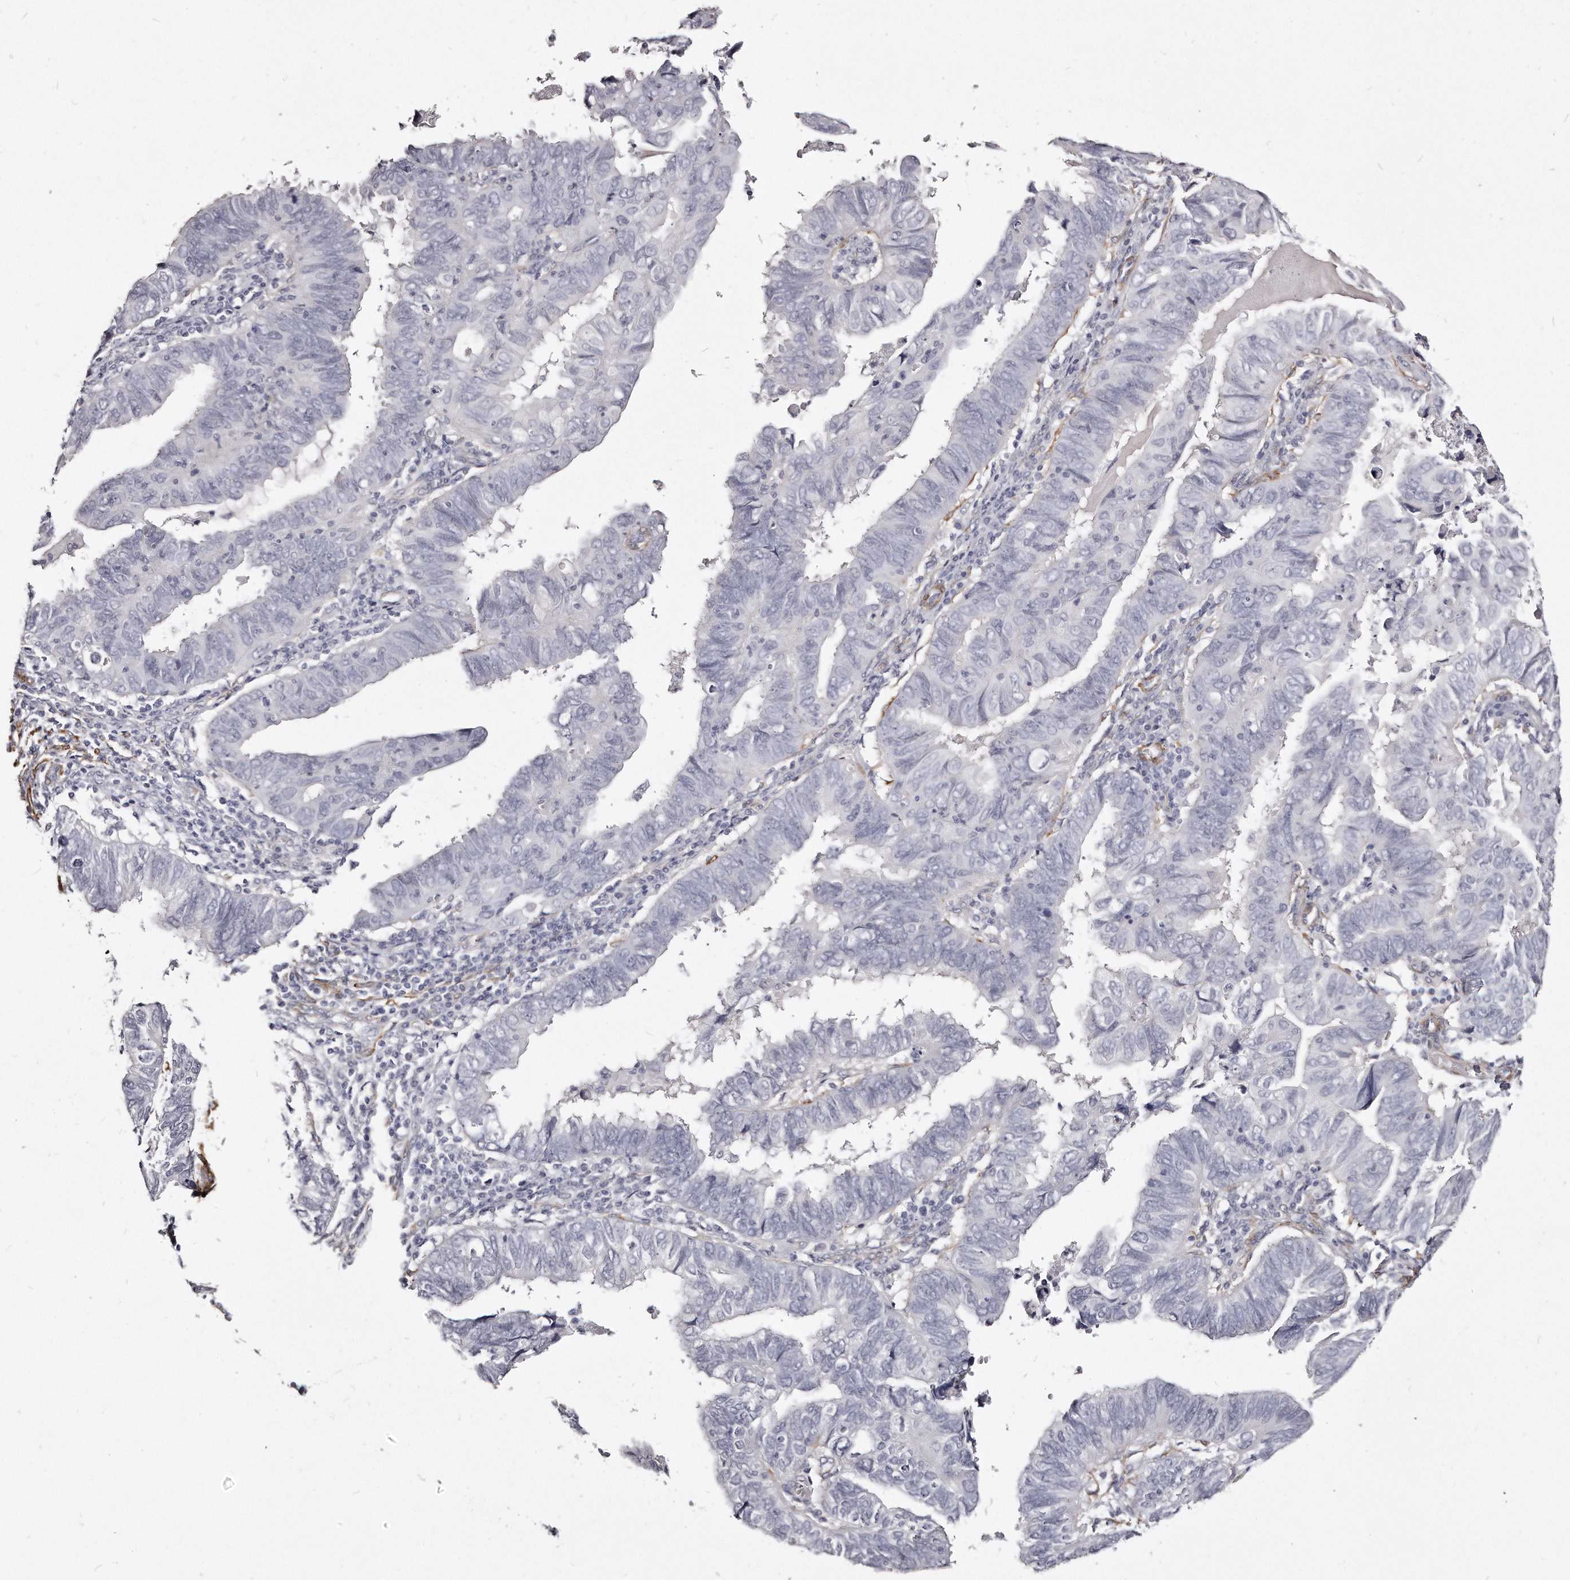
{"staining": {"intensity": "negative", "quantity": "none", "location": "none"}, "tissue": "endometrial cancer", "cell_type": "Tumor cells", "image_type": "cancer", "snomed": [{"axis": "morphology", "description": "Adenocarcinoma, NOS"}, {"axis": "topography", "description": "Uterus"}], "caption": "This is an immunohistochemistry (IHC) image of endometrial cancer. There is no staining in tumor cells.", "gene": "LMOD1", "patient": {"sex": "female", "age": 77}}